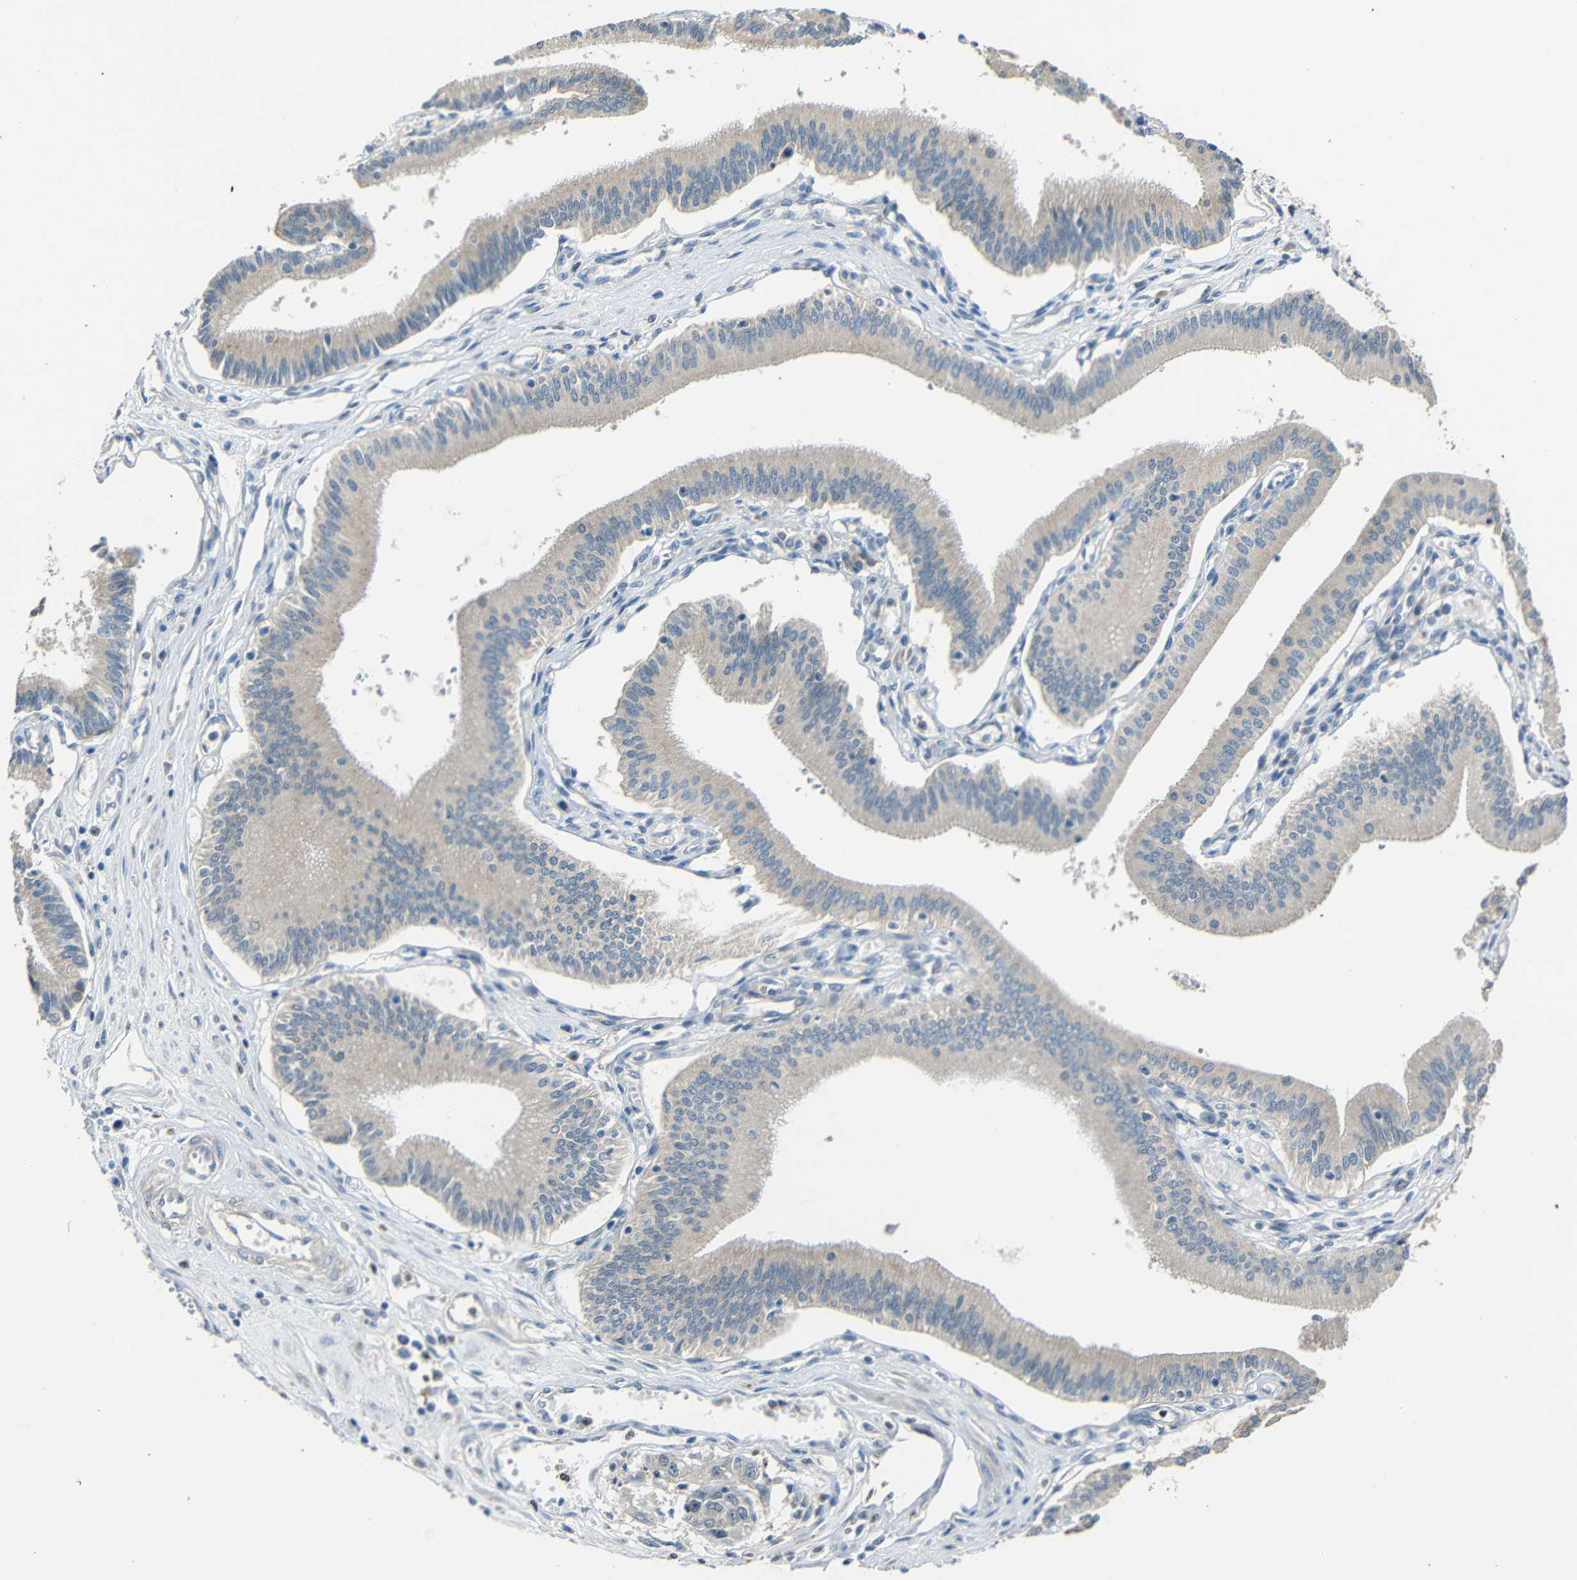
{"staining": {"intensity": "weak", "quantity": "<25%", "location": "cytoplasmic/membranous"}, "tissue": "pancreatic cancer", "cell_type": "Tumor cells", "image_type": "cancer", "snomed": [{"axis": "morphology", "description": "Adenocarcinoma, NOS"}, {"axis": "topography", "description": "Pancreas"}], "caption": "DAB (3,3'-diaminobenzidine) immunohistochemical staining of human adenocarcinoma (pancreatic) demonstrates no significant expression in tumor cells. (Brightfield microscopy of DAB IHC at high magnification).", "gene": "STBD1", "patient": {"sex": "male", "age": 56}}